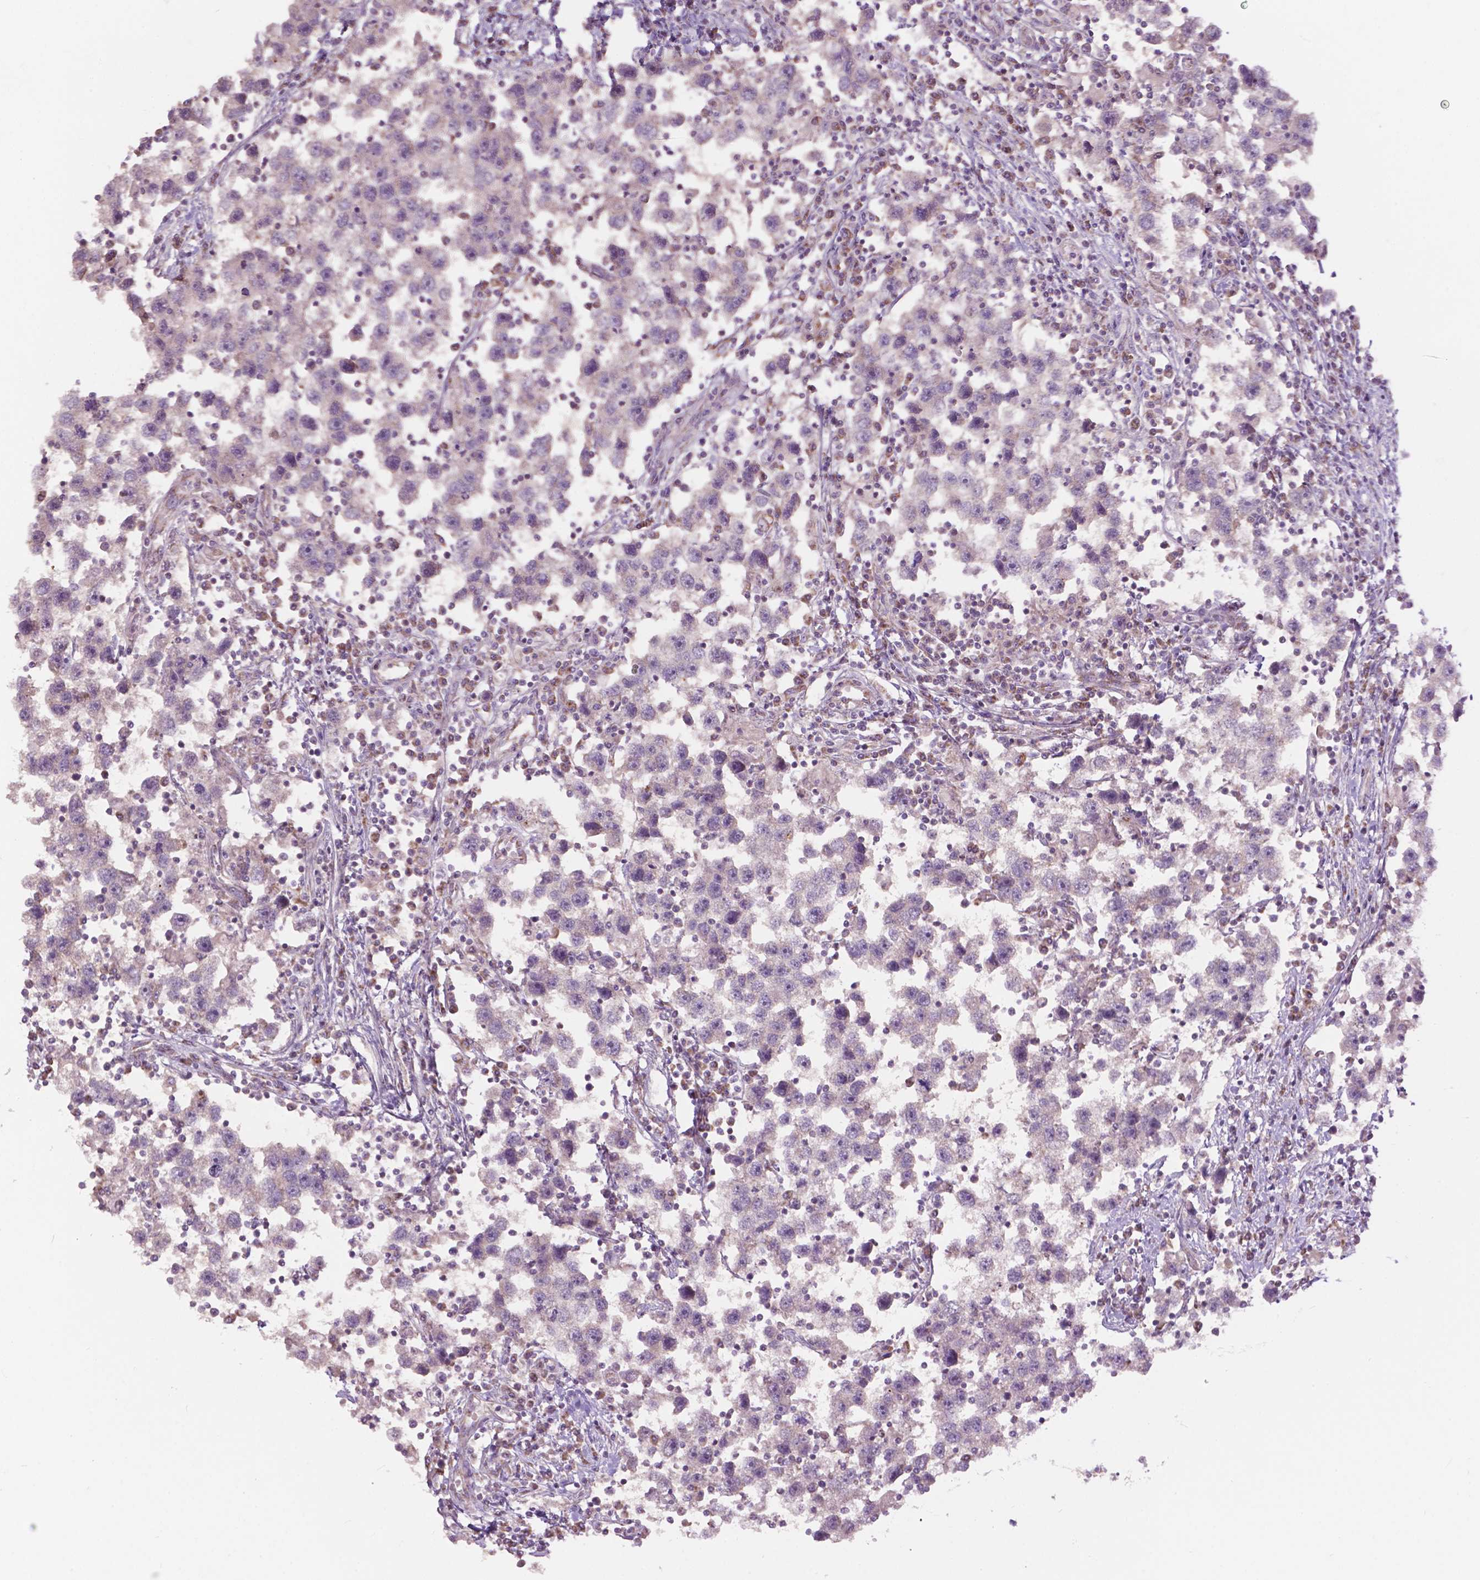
{"staining": {"intensity": "negative", "quantity": "none", "location": "none"}, "tissue": "testis cancer", "cell_type": "Tumor cells", "image_type": "cancer", "snomed": [{"axis": "morphology", "description": "Seminoma, NOS"}, {"axis": "topography", "description": "Testis"}], "caption": "Immunohistochemical staining of human testis cancer (seminoma) displays no significant expression in tumor cells. The staining was performed using DAB to visualize the protein expression in brown, while the nuclei were stained in blue with hematoxylin (Magnification: 20x).", "gene": "NDUFA10", "patient": {"sex": "male", "age": 30}}